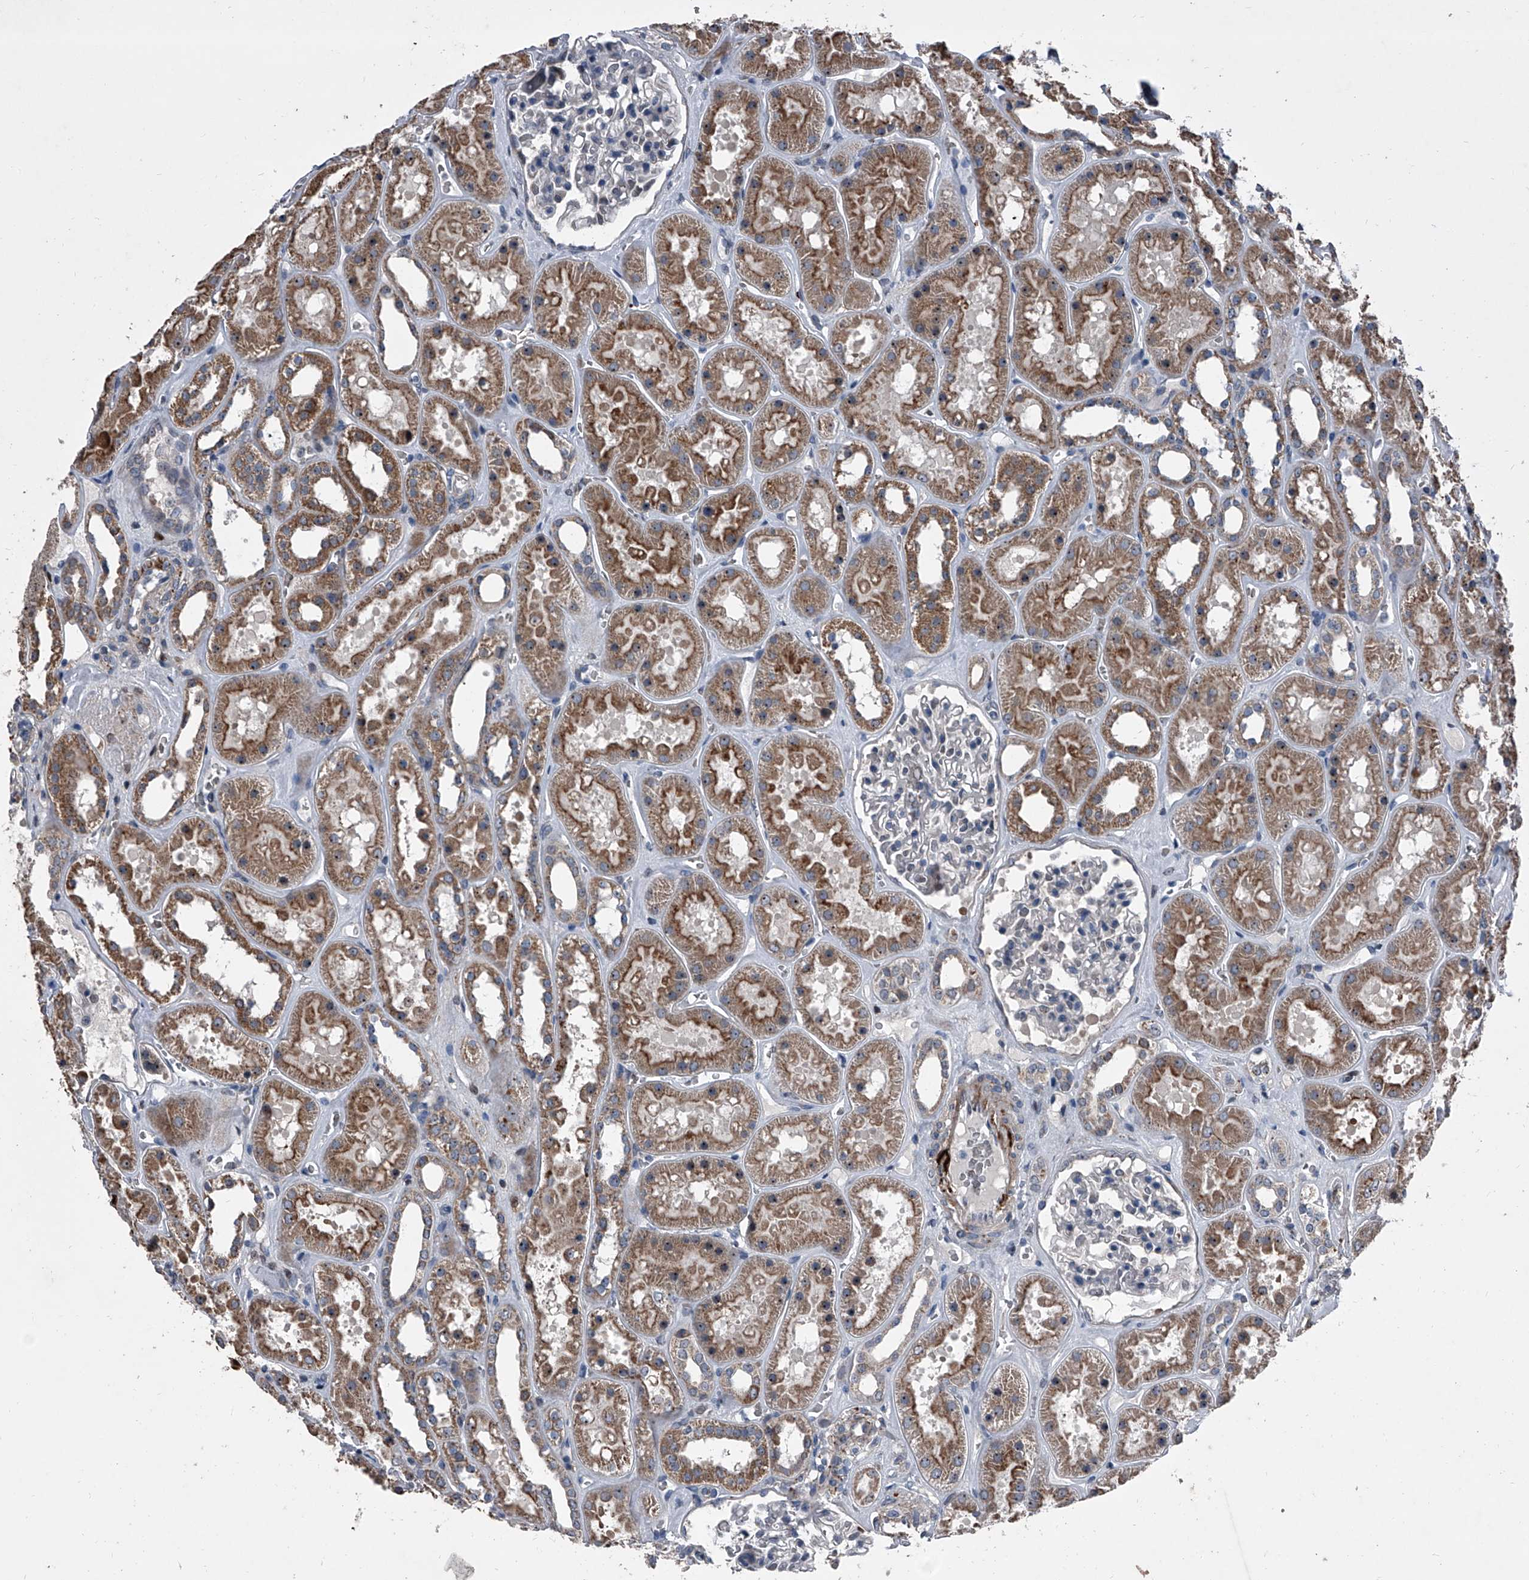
{"staining": {"intensity": "negative", "quantity": "none", "location": "none"}, "tissue": "kidney", "cell_type": "Cells in glomeruli", "image_type": "normal", "snomed": [{"axis": "morphology", "description": "Normal tissue, NOS"}, {"axis": "topography", "description": "Kidney"}], "caption": "Human kidney stained for a protein using immunohistochemistry demonstrates no expression in cells in glomeruli.", "gene": "CEP85L", "patient": {"sex": "female", "age": 41}}